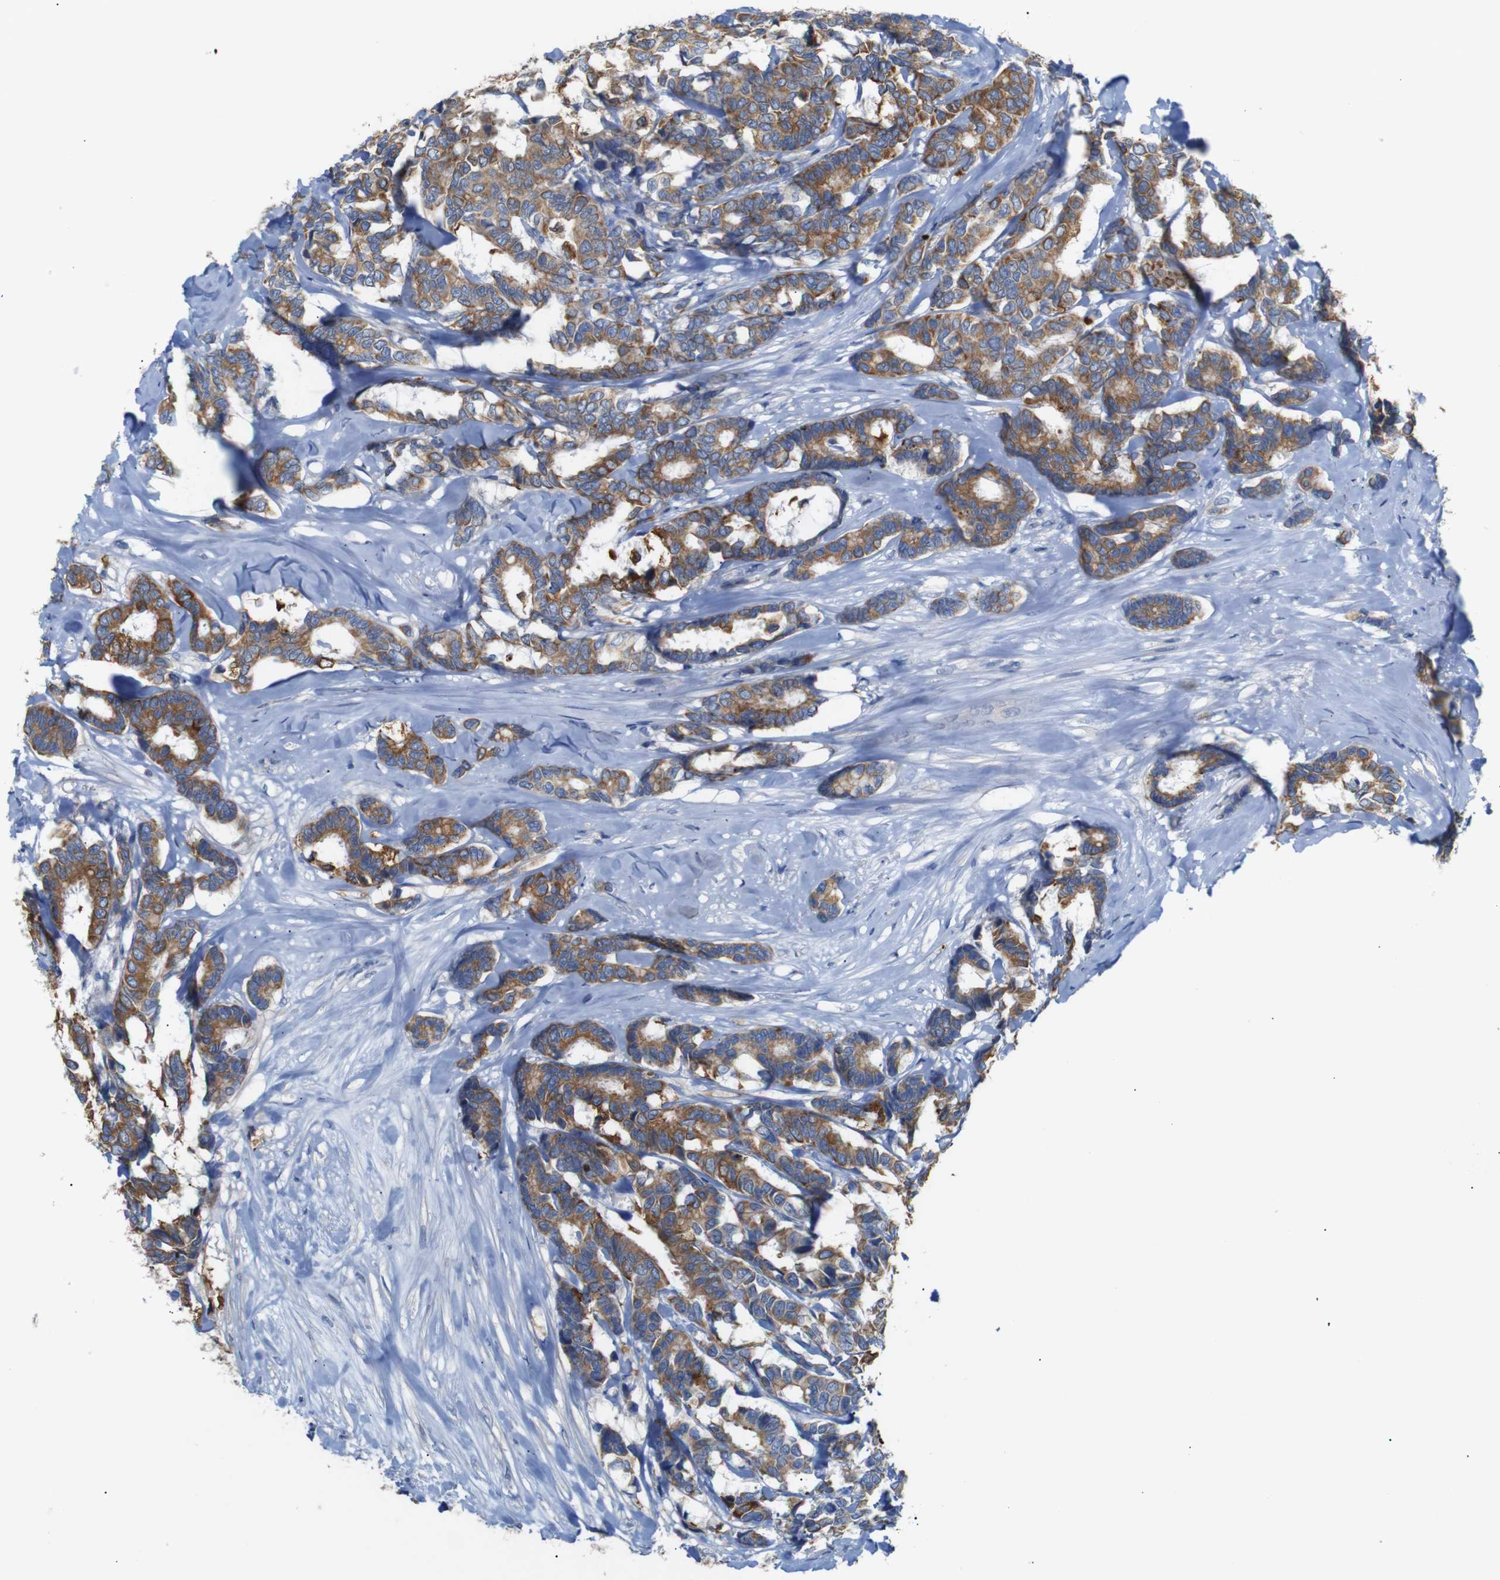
{"staining": {"intensity": "moderate", "quantity": ">75%", "location": "cytoplasmic/membranous"}, "tissue": "breast cancer", "cell_type": "Tumor cells", "image_type": "cancer", "snomed": [{"axis": "morphology", "description": "Duct carcinoma"}, {"axis": "topography", "description": "Breast"}], "caption": "Immunohistochemistry (DAB) staining of breast cancer reveals moderate cytoplasmic/membranous protein expression in about >75% of tumor cells.", "gene": "ALOX15", "patient": {"sex": "female", "age": 87}}